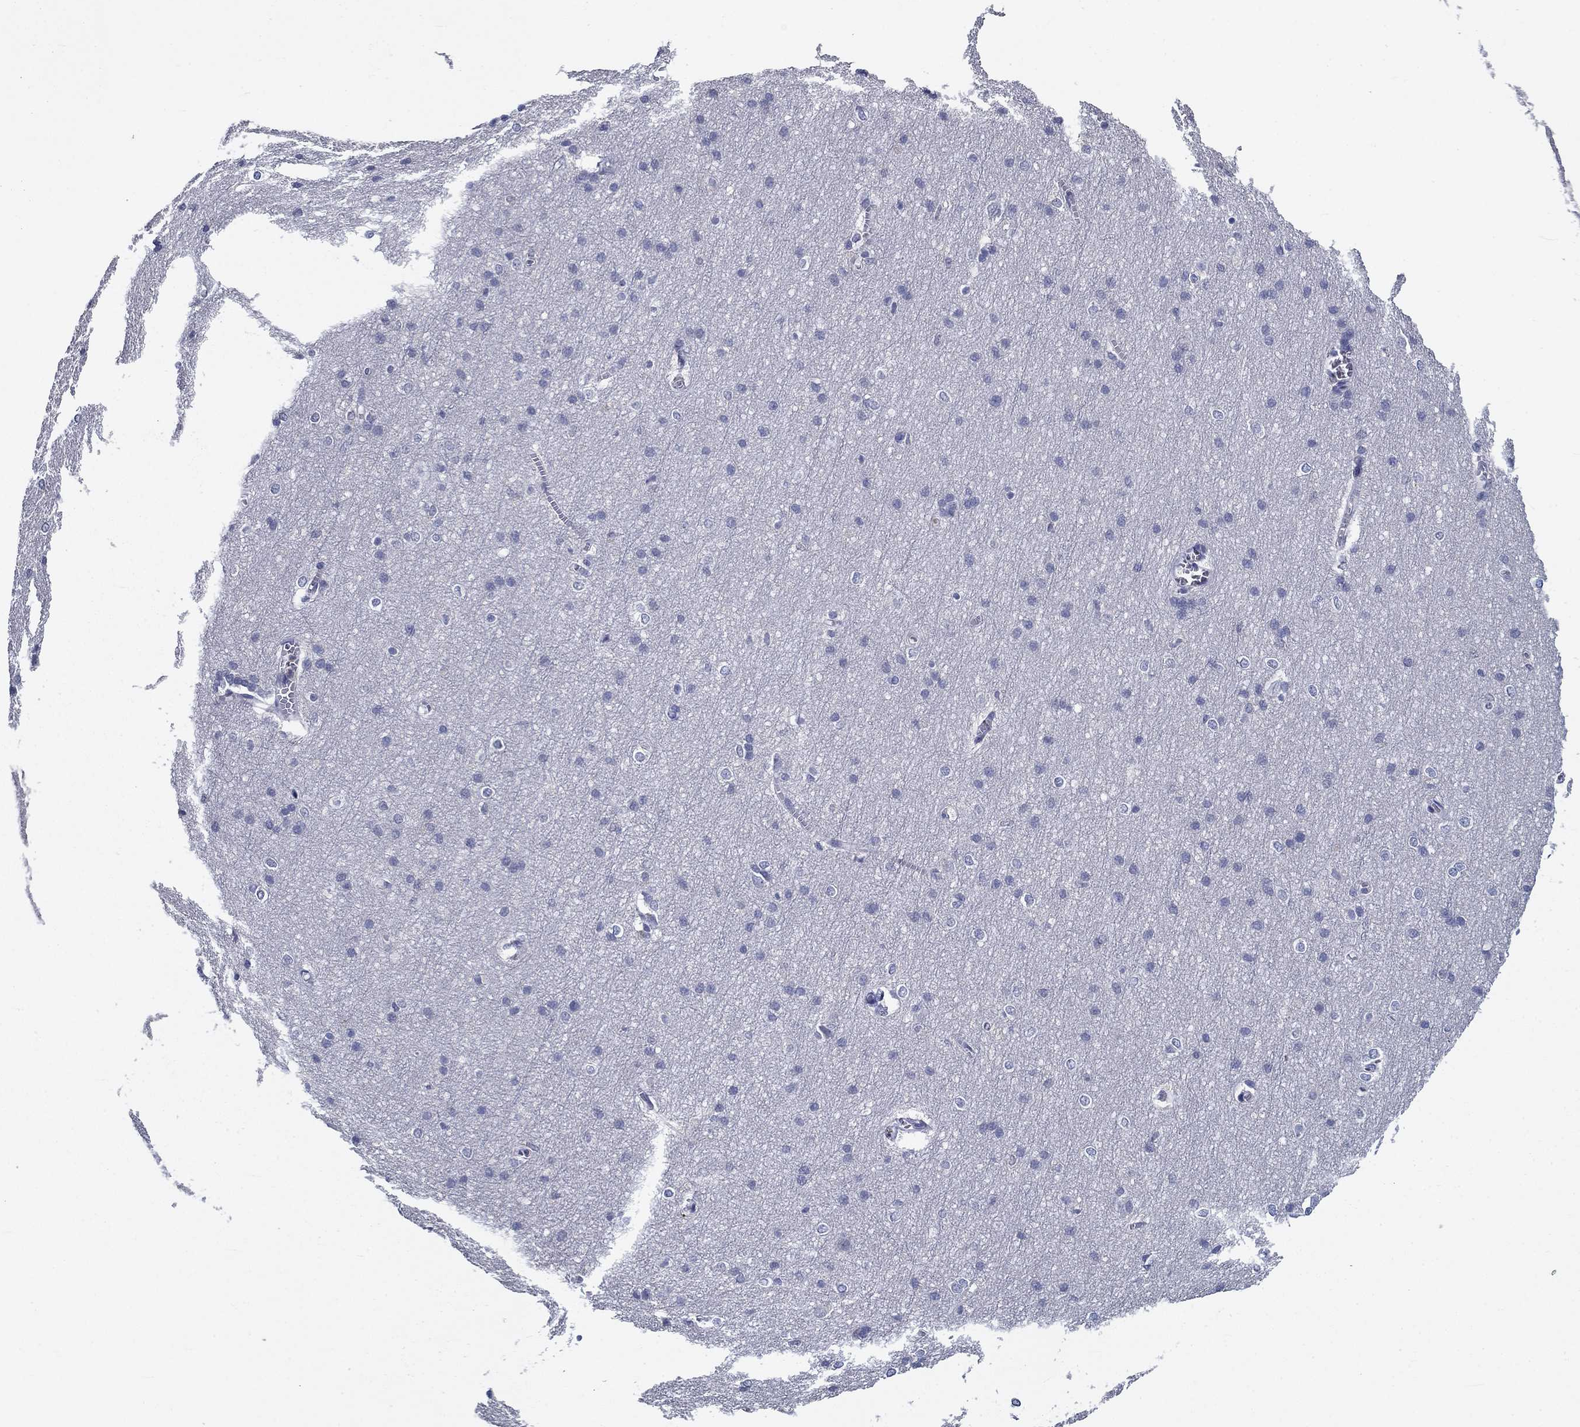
{"staining": {"intensity": "negative", "quantity": "none", "location": "none"}, "tissue": "cerebral cortex", "cell_type": "Endothelial cells", "image_type": "normal", "snomed": [{"axis": "morphology", "description": "Normal tissue, NOS"}, {"axis": "topography", "description": "Cerebral cortex"}], "caption": "Human cerebral cortex stained for a protein using IHC exhibits no expression in endothelial cells.", "gene": "POU2F2", "patient": {"sex": "male", "age": 37}}